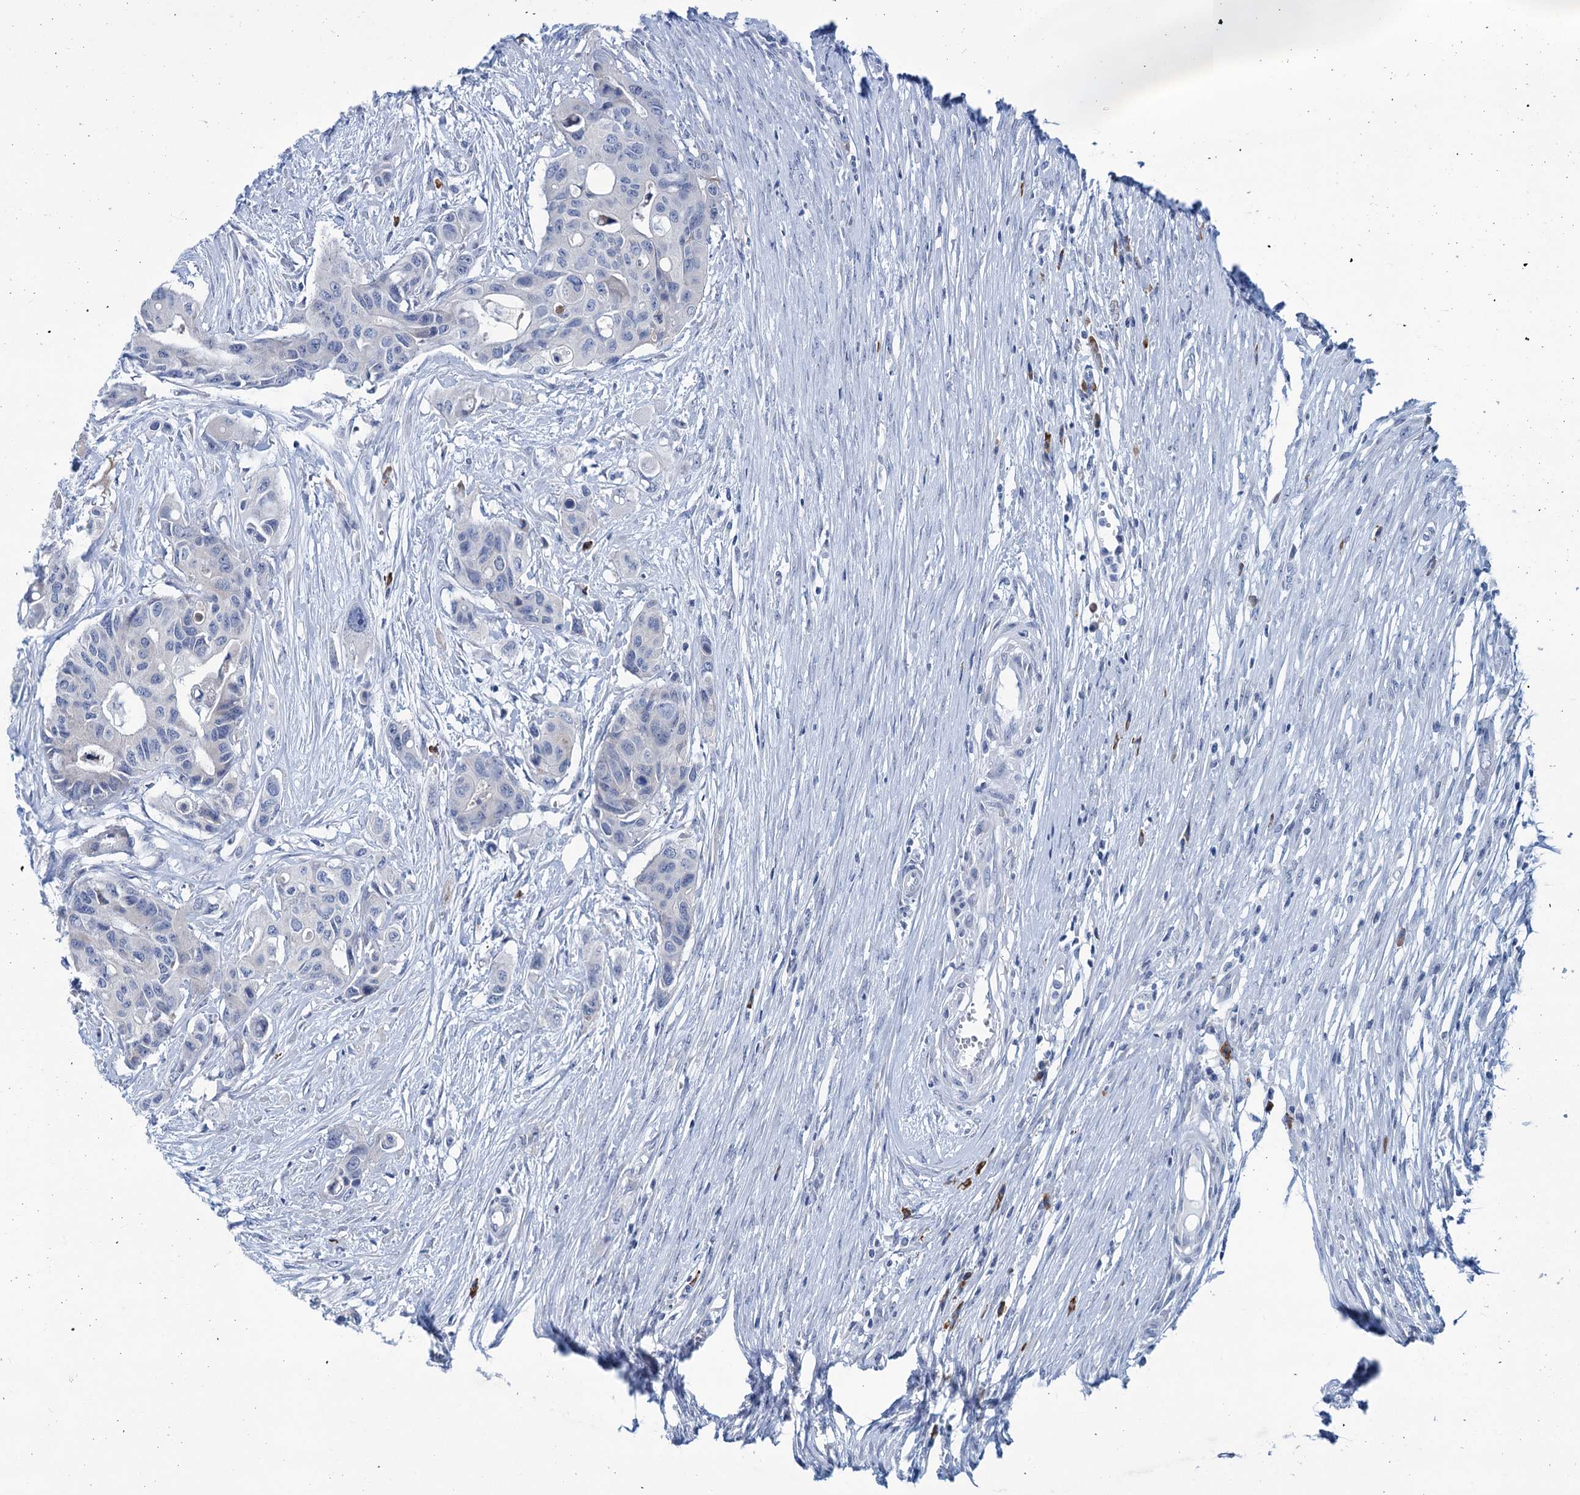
{"staining": {"intensity": "negative", "quantity": "none", "location": "none"}, "tissue": "colorectal cancer", "cell_type": "Tumor cells", "image_type": "cancer", "snomed": [{"axis": "morphology", "description": "Adenocarcinoma, NOS"}, {"axis": "topography", "description": "Colon"}], "caption": "Tumor cells show no significant protein expression in colorectal cancer (adenocarcinoma).", "gene": "NEU3", "patient": {"sex": "male", "age": 77}}